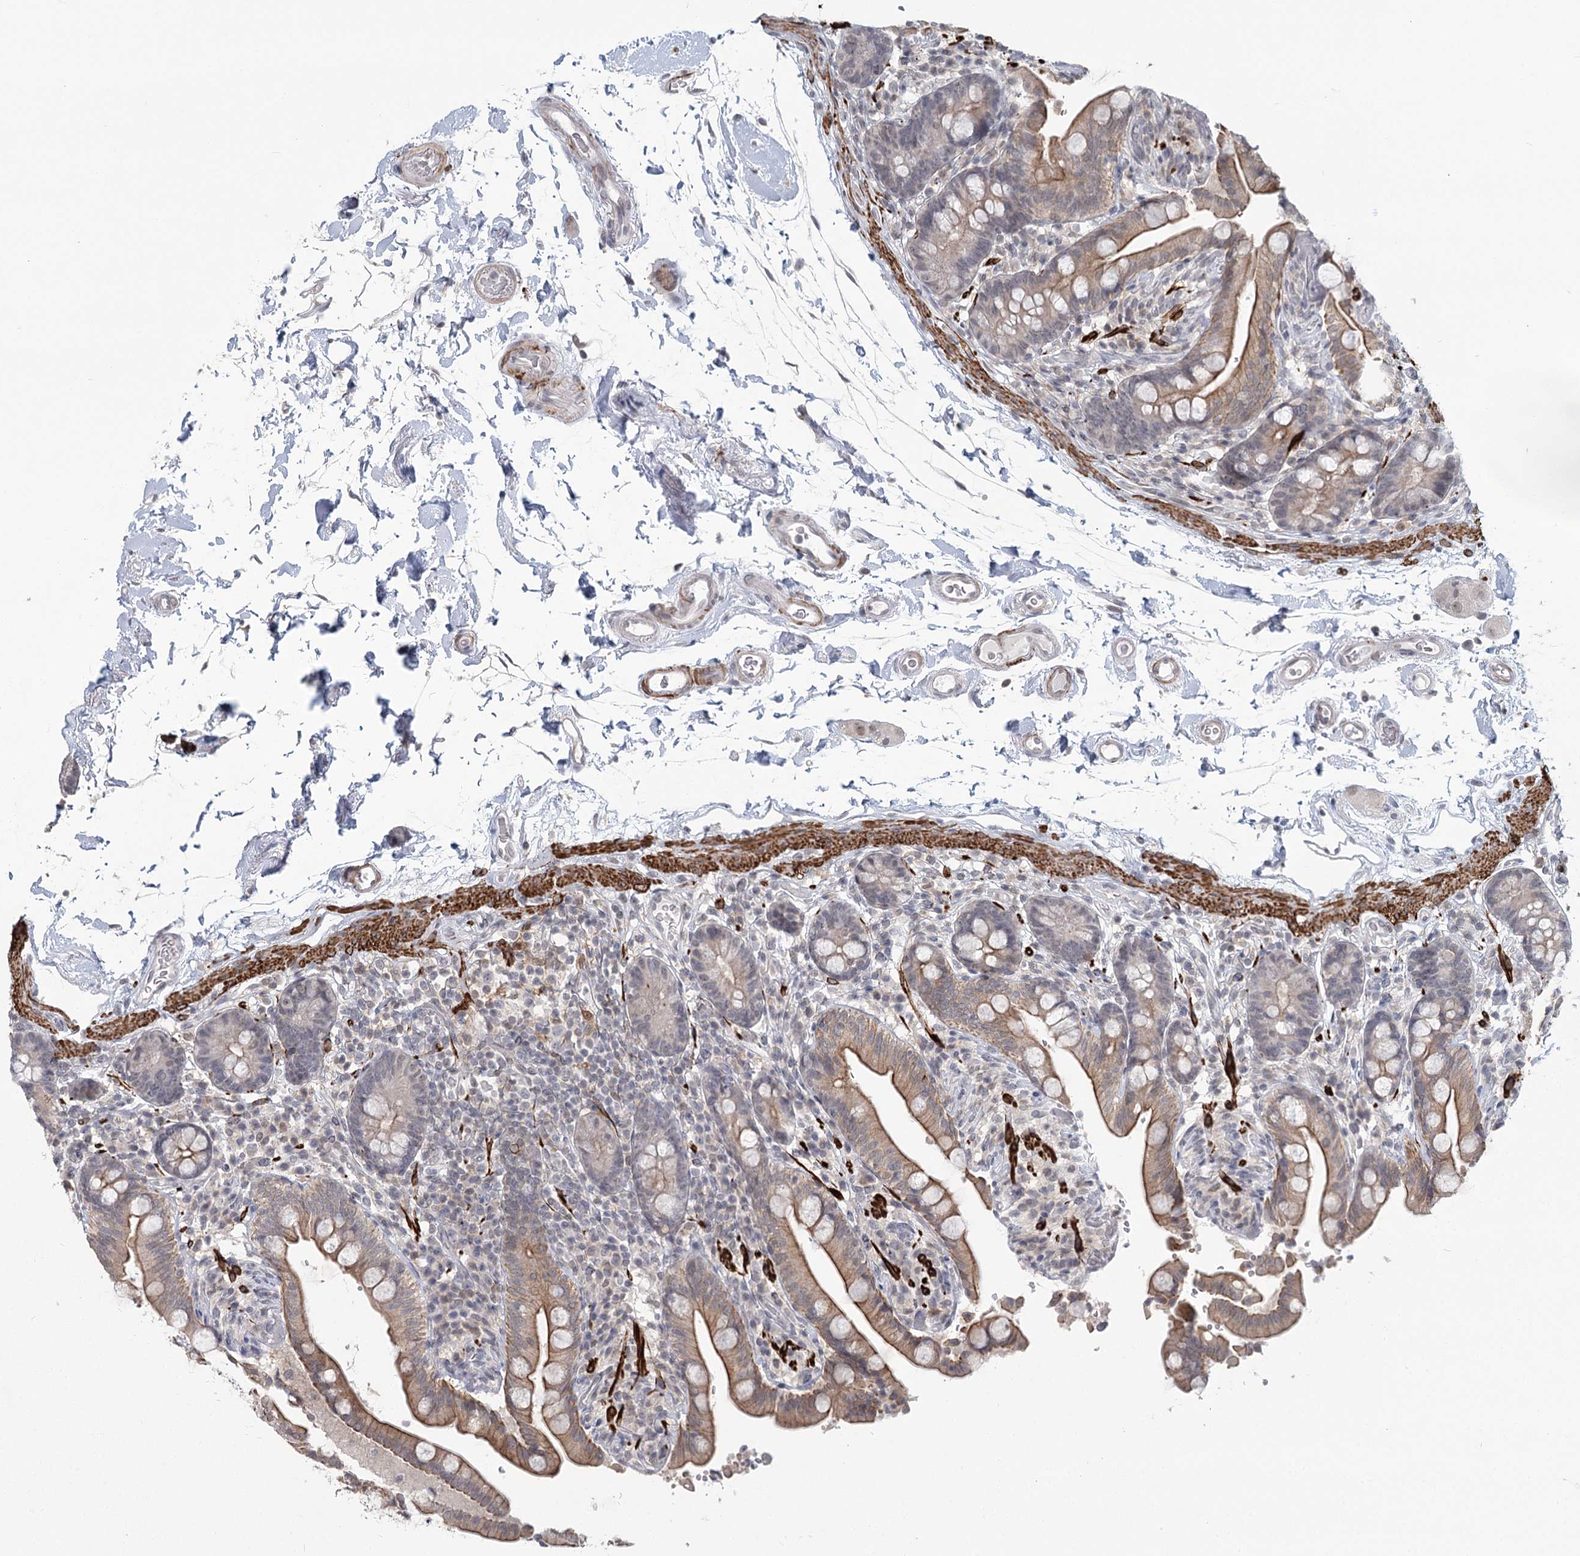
{"staining": {"intensity": "negative", "quantity": "none", "location": "none"}, "tissue": "colon", "cell_type": "Endothelial cells", "image_type": "normal", "snomed": [{"axis": "morphology", "description": "Normal tissue, NOS"}, {"axis": "topography", "description": "Smooth muscle"}, {"axis": "topography", "description": "Colon"}], "caption": "IHC micrograph of unremarkable colon: human colon stained with DAB shows no significant protein staining in endothelial cells.", "gene": "TMEM70", "patient": {"sex": "male", "age": 73}}